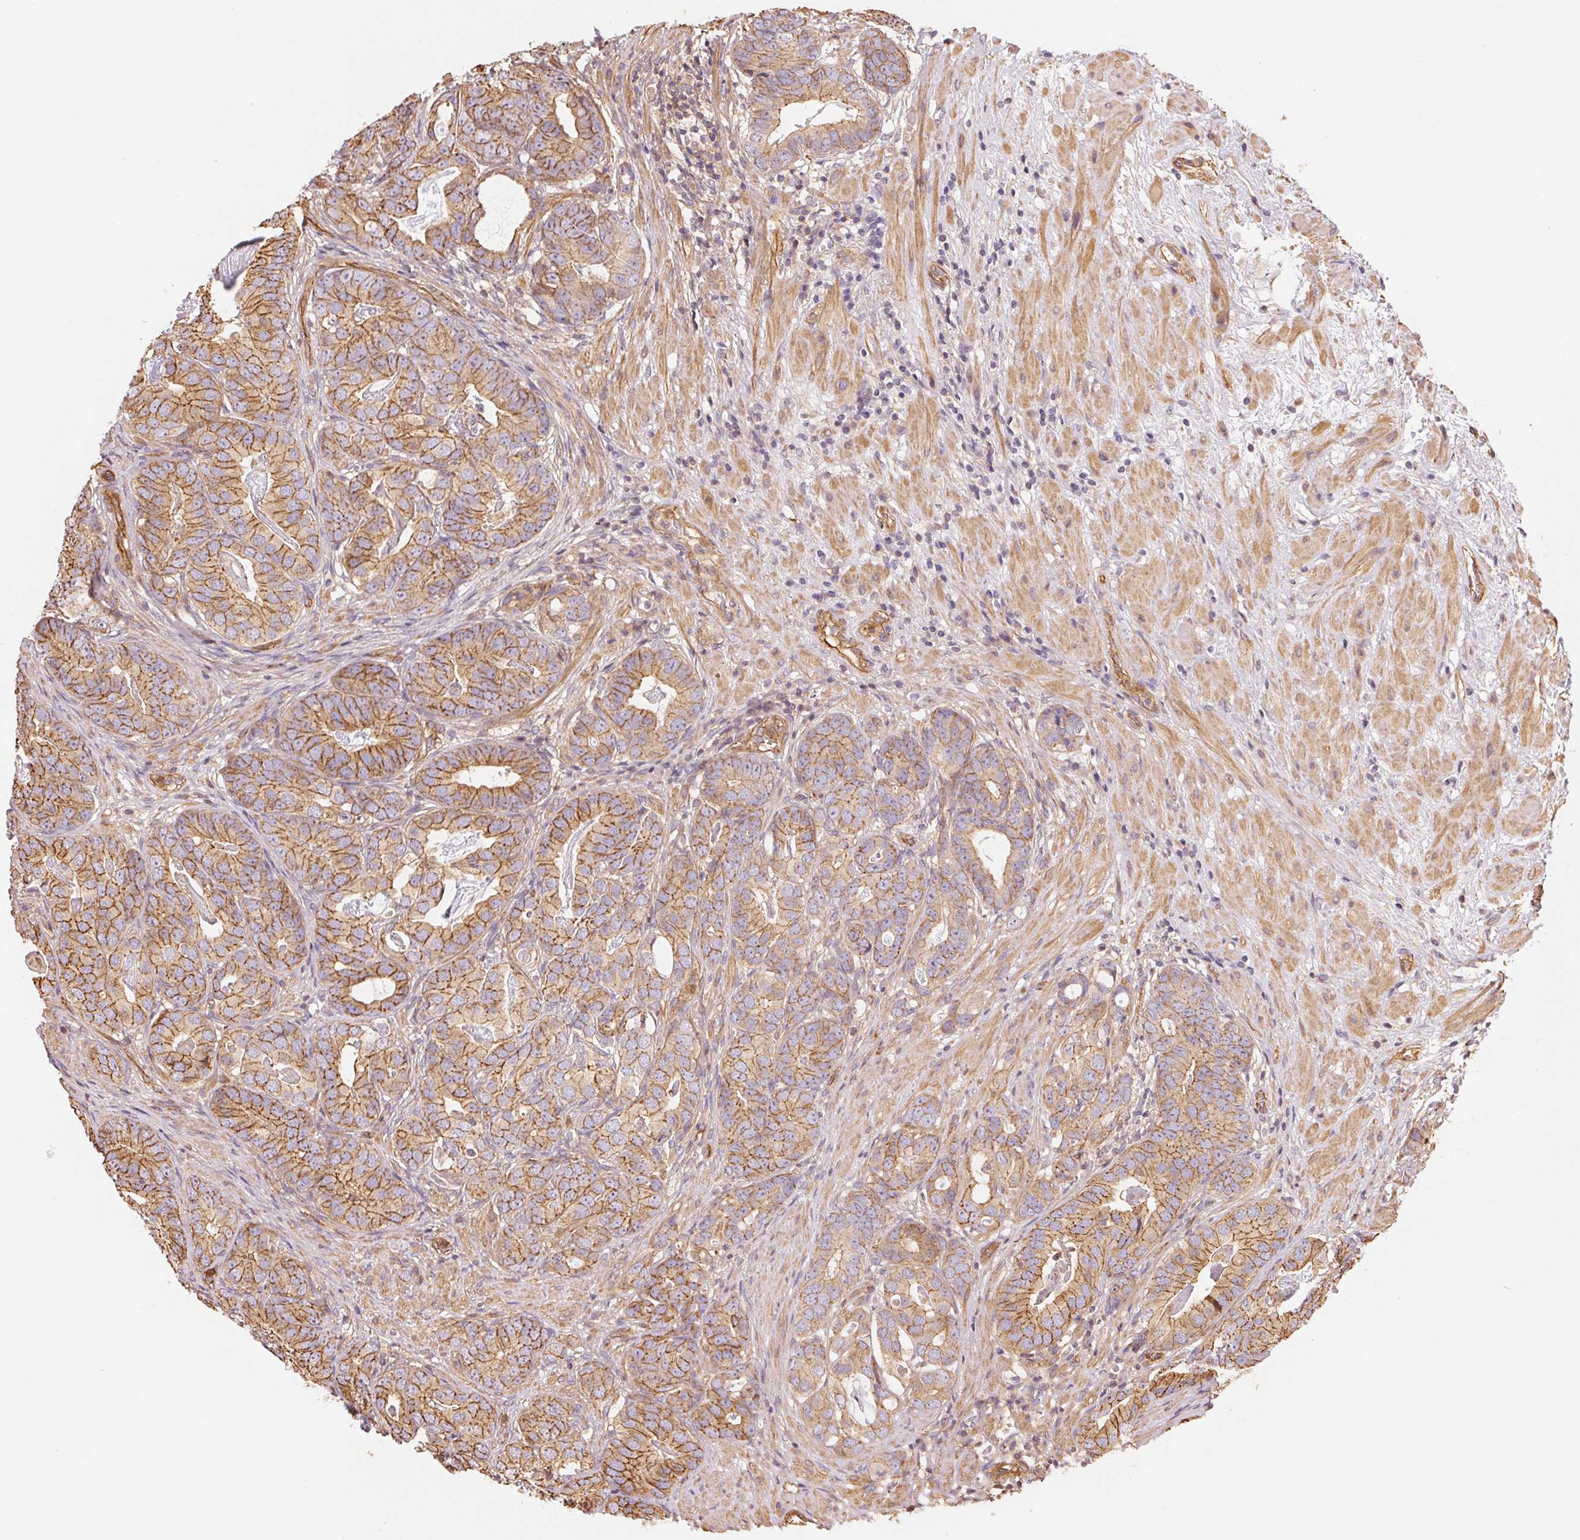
{"staining": {"intensity": "moderate", "quantity": ">75%", "location": "cytoplasmic/membranous"}, "tissue": "prostate cancer", "cell_type": "Tumor cells", "image_type": "cancer", "snomed": [{"axis": "morphology", "description": "Adenocarcinoma, Low grade"}, {"axis": "topography", "description": "Prostate and seminal vesicle, NOS"}], "caption": "Approximately >75% of tumor cells in prostate cancer exhibit moderate cytoplasmic/membranous protein staining as visualized by brown immunohistochemical staining.", "gene": "FRAS1", "patient": {"sex": "male", "age": 71}}